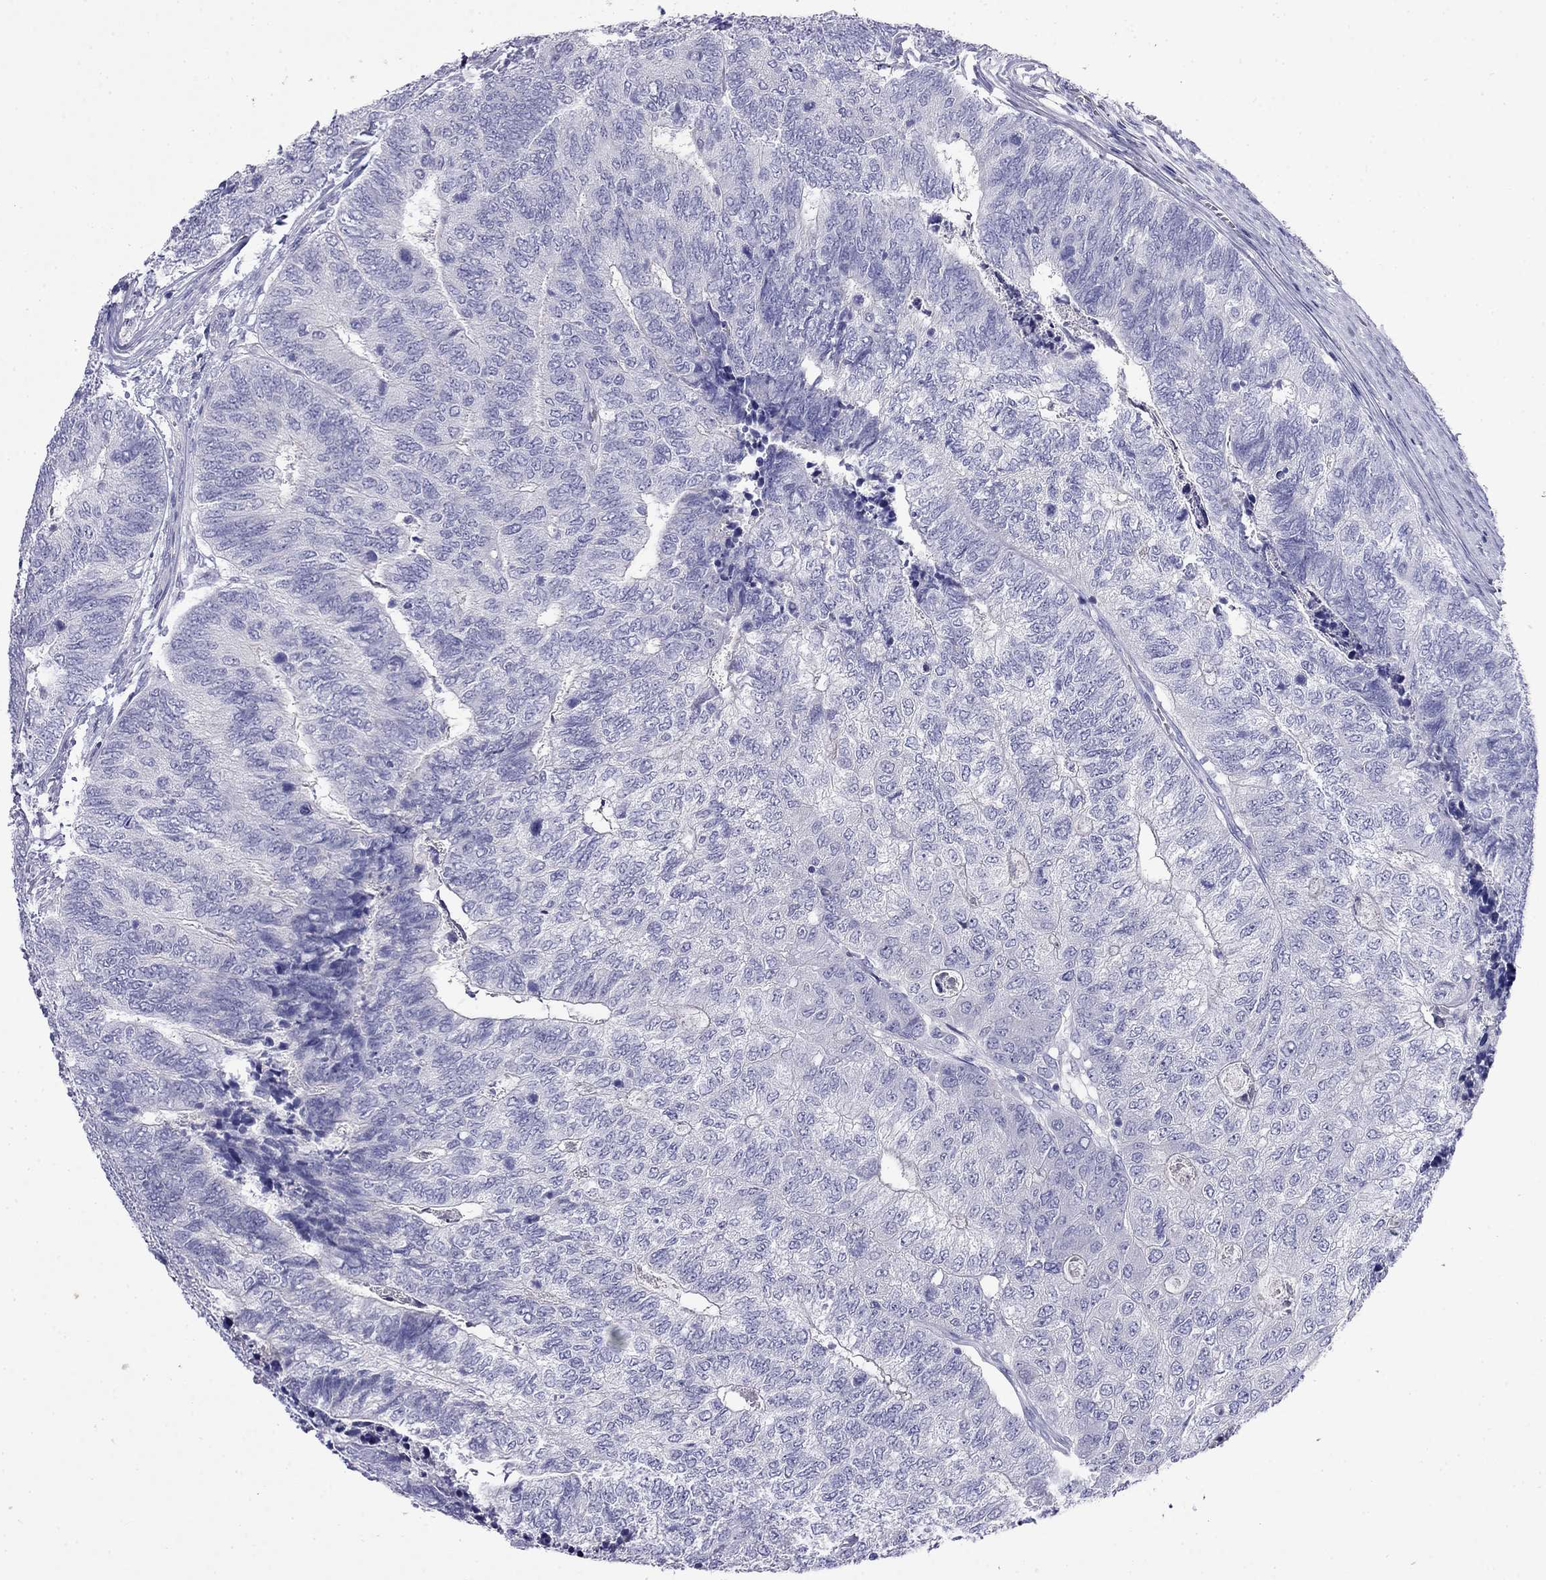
{"staining": {"intensity": "negative", "quantity": "none", "location": "none"}, "tissue": "colorectal cancer", "cell_type": "Tumor cells", "image_type": "cancer", "snomed": [{"axis": "morphology", "description": "Adenocarcinoma, NOS"}, {"axis": "topography", "description": "Colon"}], "caption": "Immunohistochemical staining of colorectal adenocarcinoma demonstrates no significant staining in tumor cells. The staining was performed using DAB to visualize the protein expression in brown, while the nuclei were stained in blue with hematoxylin (Magnification: 20x).", "gene": "MYO15A", "patient": {"sex": "female", "age": 67}}